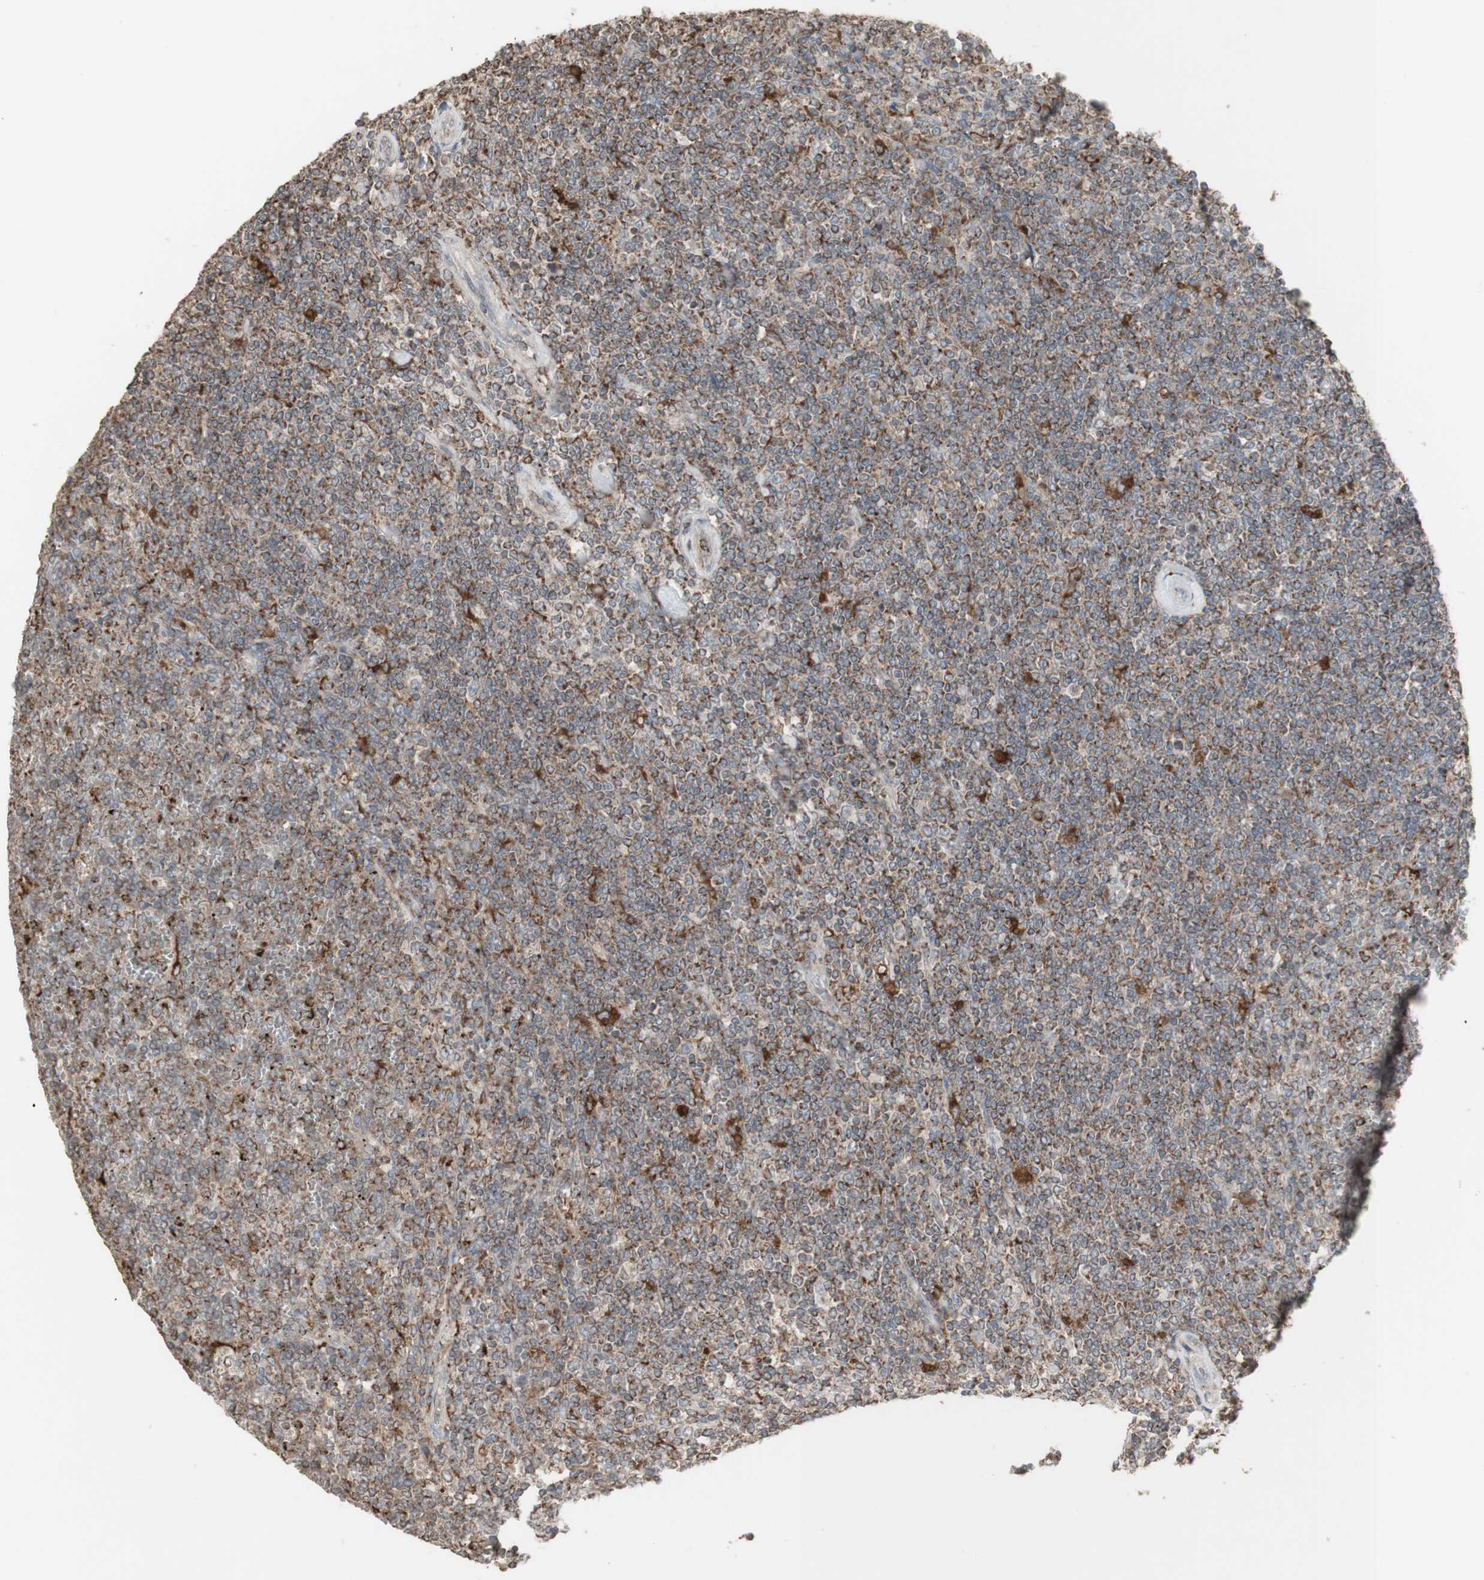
{"staining": {"intensity": "moderate", "quantity": "25%-75%", "location": "cytoplasmic/membranous"}, "tissue": "lymphoma", "cell_type": "Tumor cells", "image_type": "cancer", "snomed": [{"axis": "morphology", "description": "Malignant lymphoma, non-Hodgkin's type, Low grade"}, {"axis": "topography", "description": "Spleen"}], "caption": "About 25%-75% of tumor cells in human lymphoma reveal moderate cytoplasmic/membranous protein positivity as visualized by brown immunohistochemical staining.", "gene": "ATP6V1E1", "patient": {"sex": "female", "age": 19}}